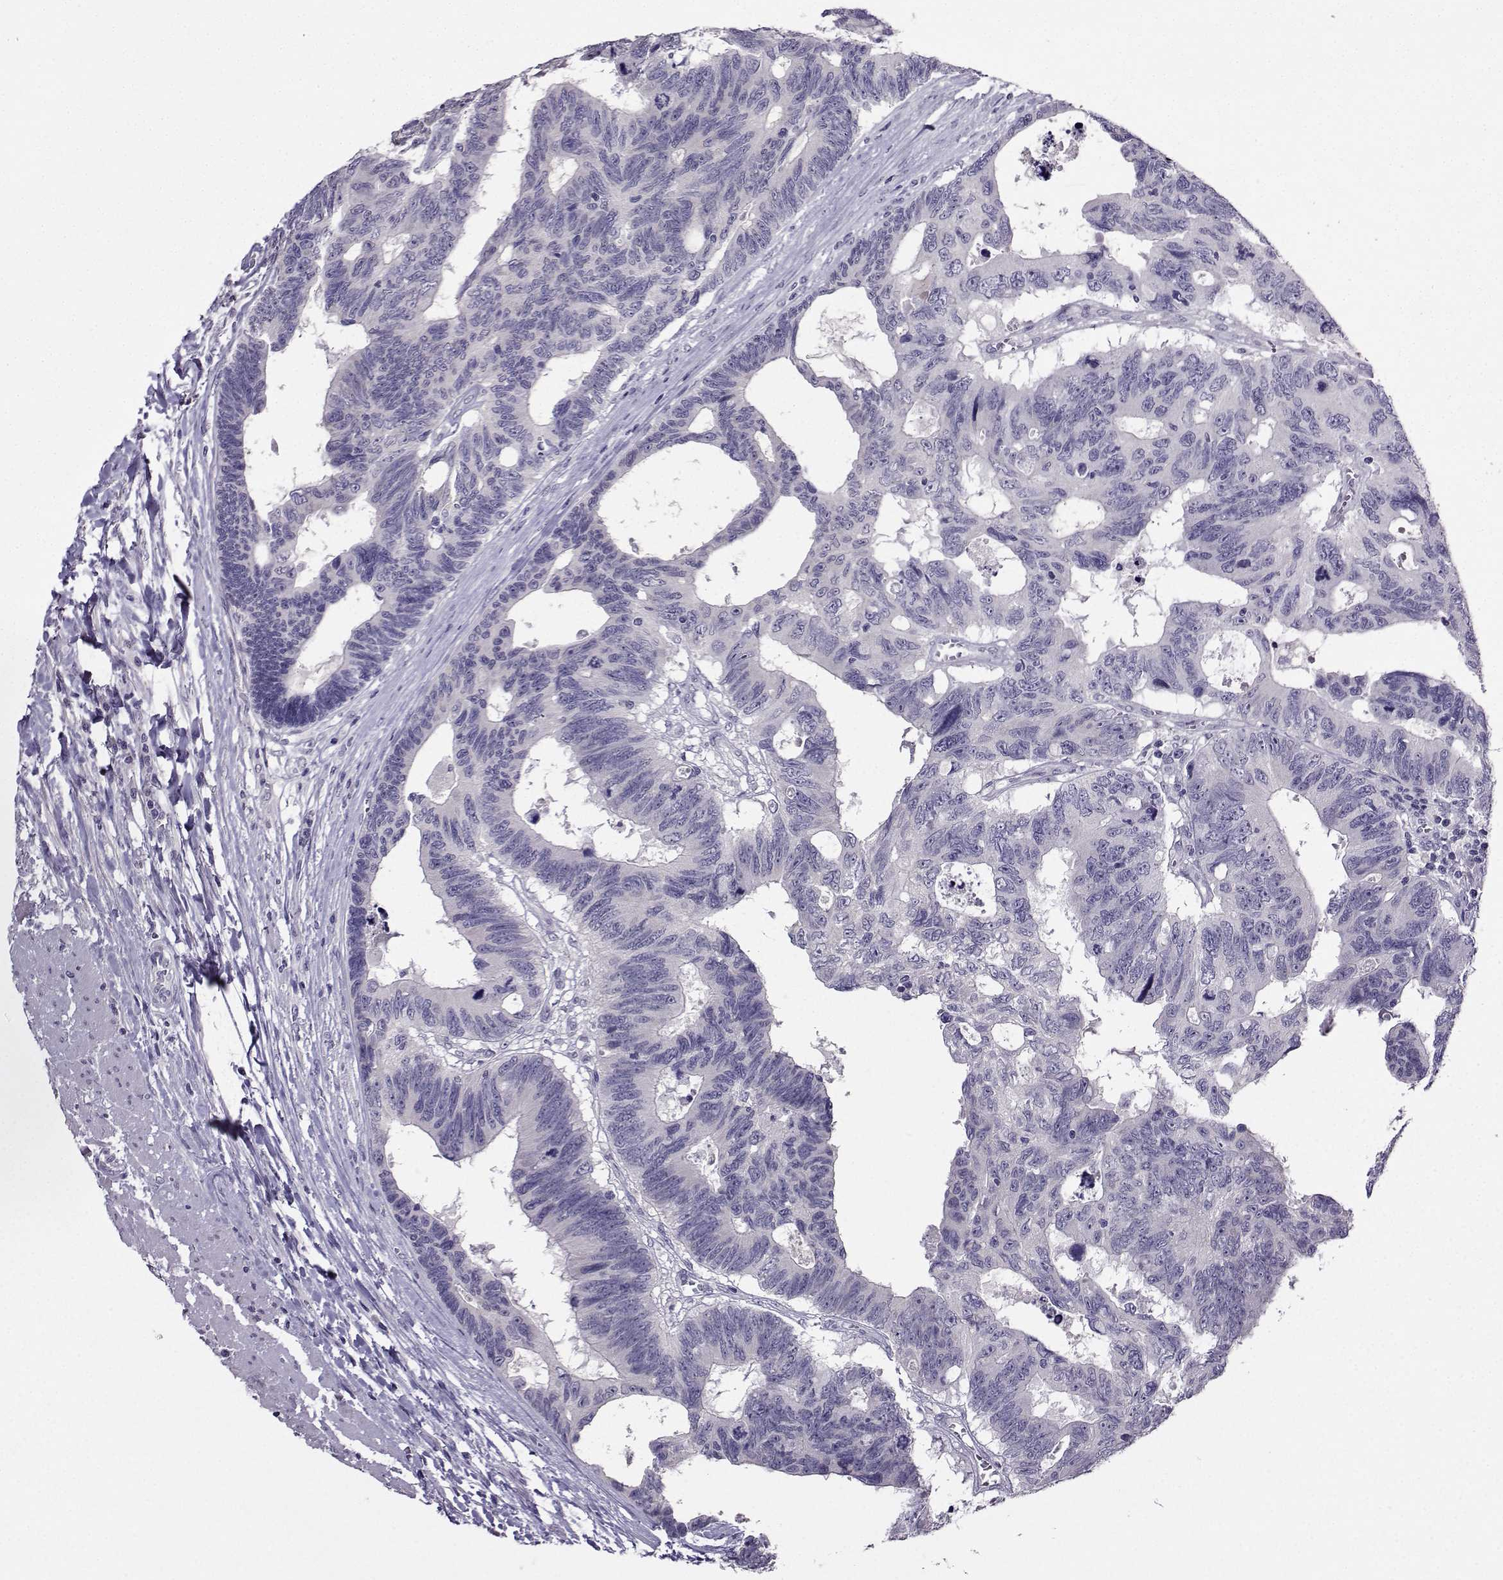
{"staining": {"intensity": "negative", "quantity": "none", "location": "none"}, "tissue": "colorectal cancer", "cell_type": "Tumor cells", "image_type": "cancer", "snomed": [{"axis": "morphology", "description": "Adenocarcinoma, NOS"}, {"axis": "topography", "description": "Colon"}], "caption": "High magnification brightfield microscopy of colorectal cancer stained with DAB (3,3'-diaminobenzidine) (brown) and counterstained with hematoxylin (blue): tumor cells show no significant positivity.", "gene": "CRYBB1", "patient": {"sex": "female", "age": 77}}